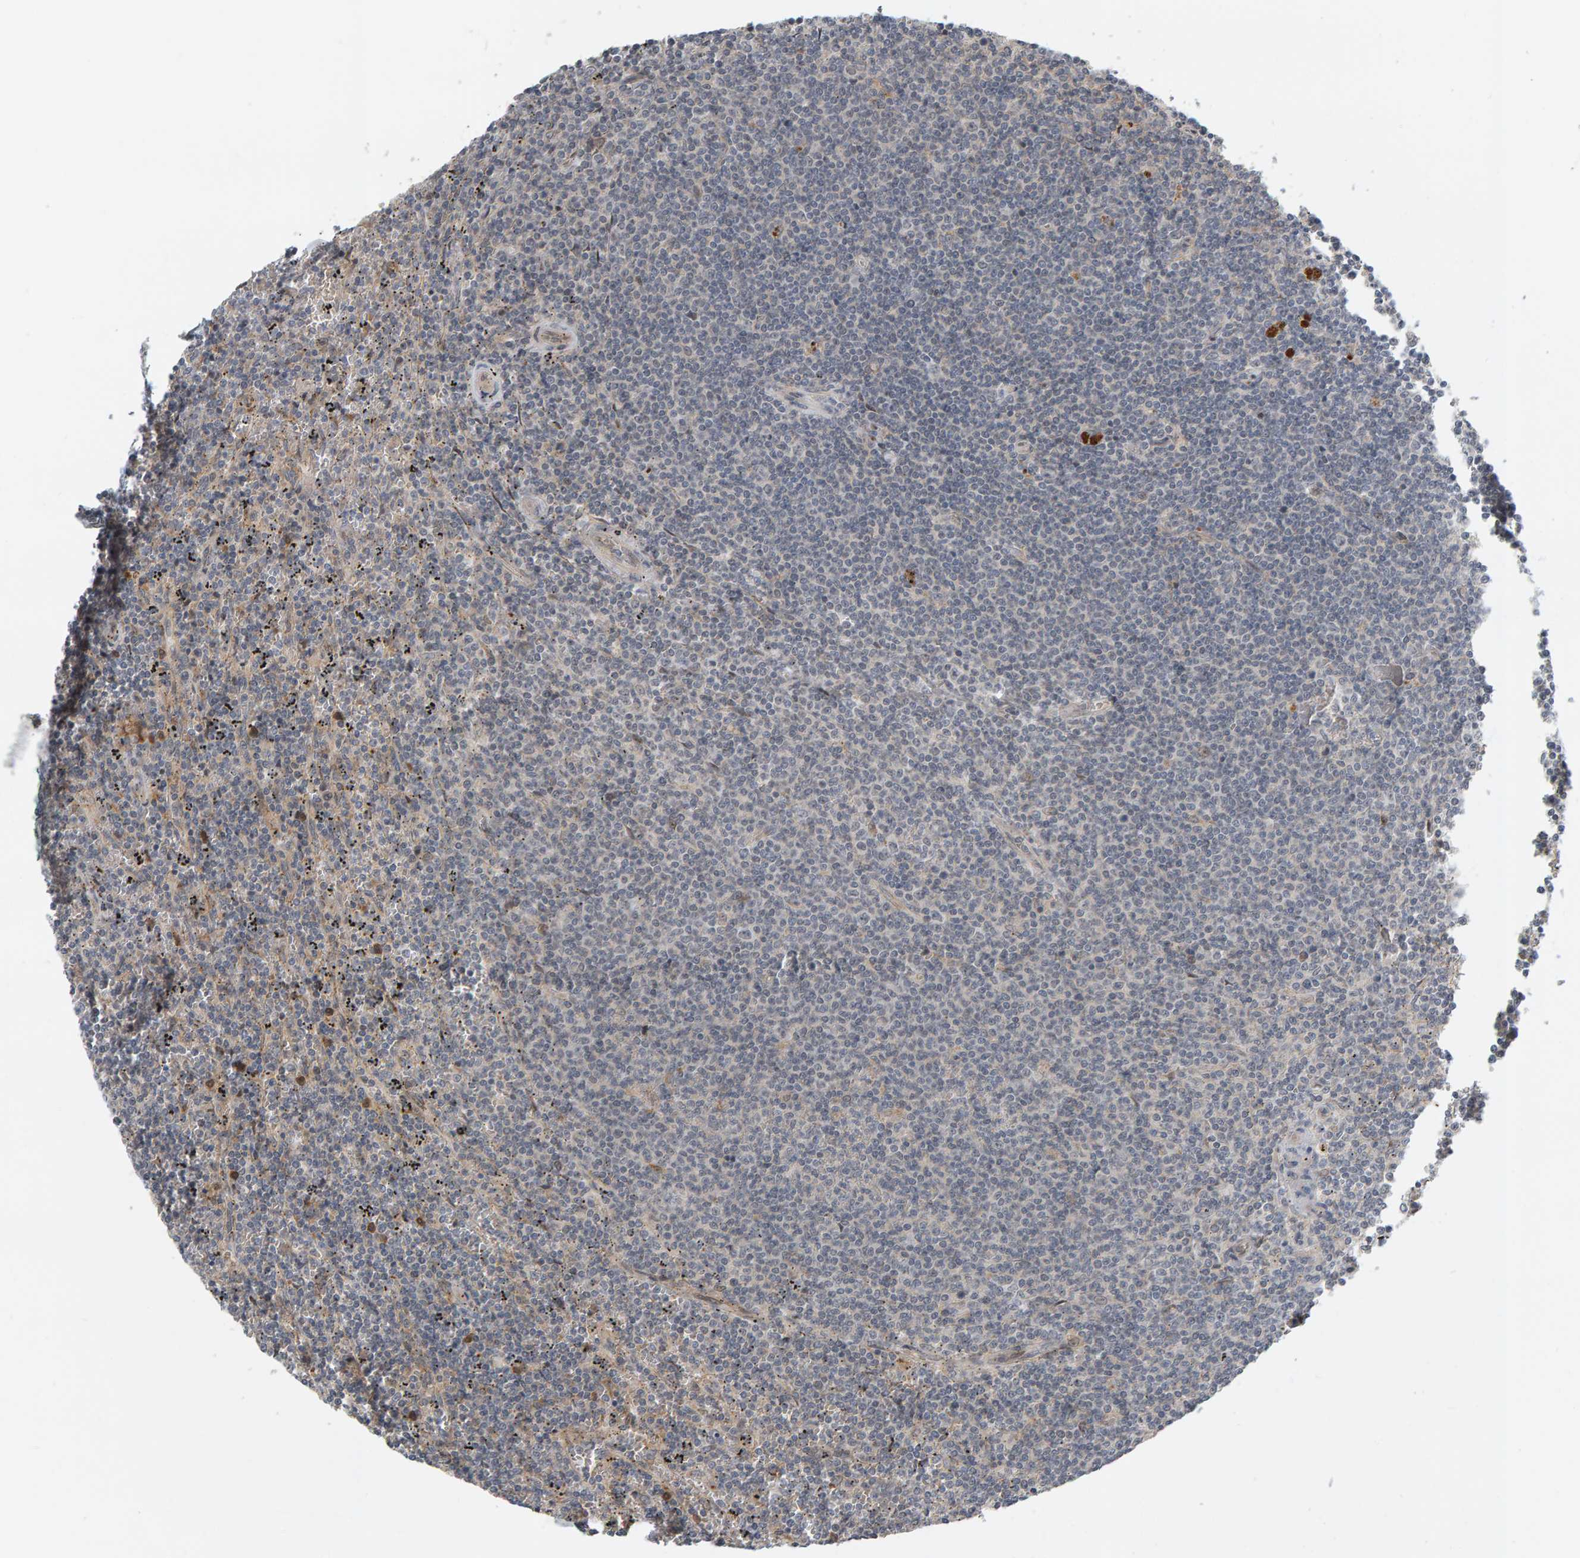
{"staining": {"intensity": "negative", "quantity": "none", "location": "none"}, "tissue": "lymphoma", "cell_type": "Tumor cells", "image_type": "cancer", "snomed": [{"axis": "morphology", "description": "Malignant lymphoma, non-Hodgkin's type, Low grade"}, {"axis": "topography", "description": "Spleen"}], "caption": "A high-resolution photomicrograph shows IHC staining of lymphoma, which exhibits no significant staining in tumor cells.", "gene": "ZNF160", "patient": {"sex": "female", "age": 50}}